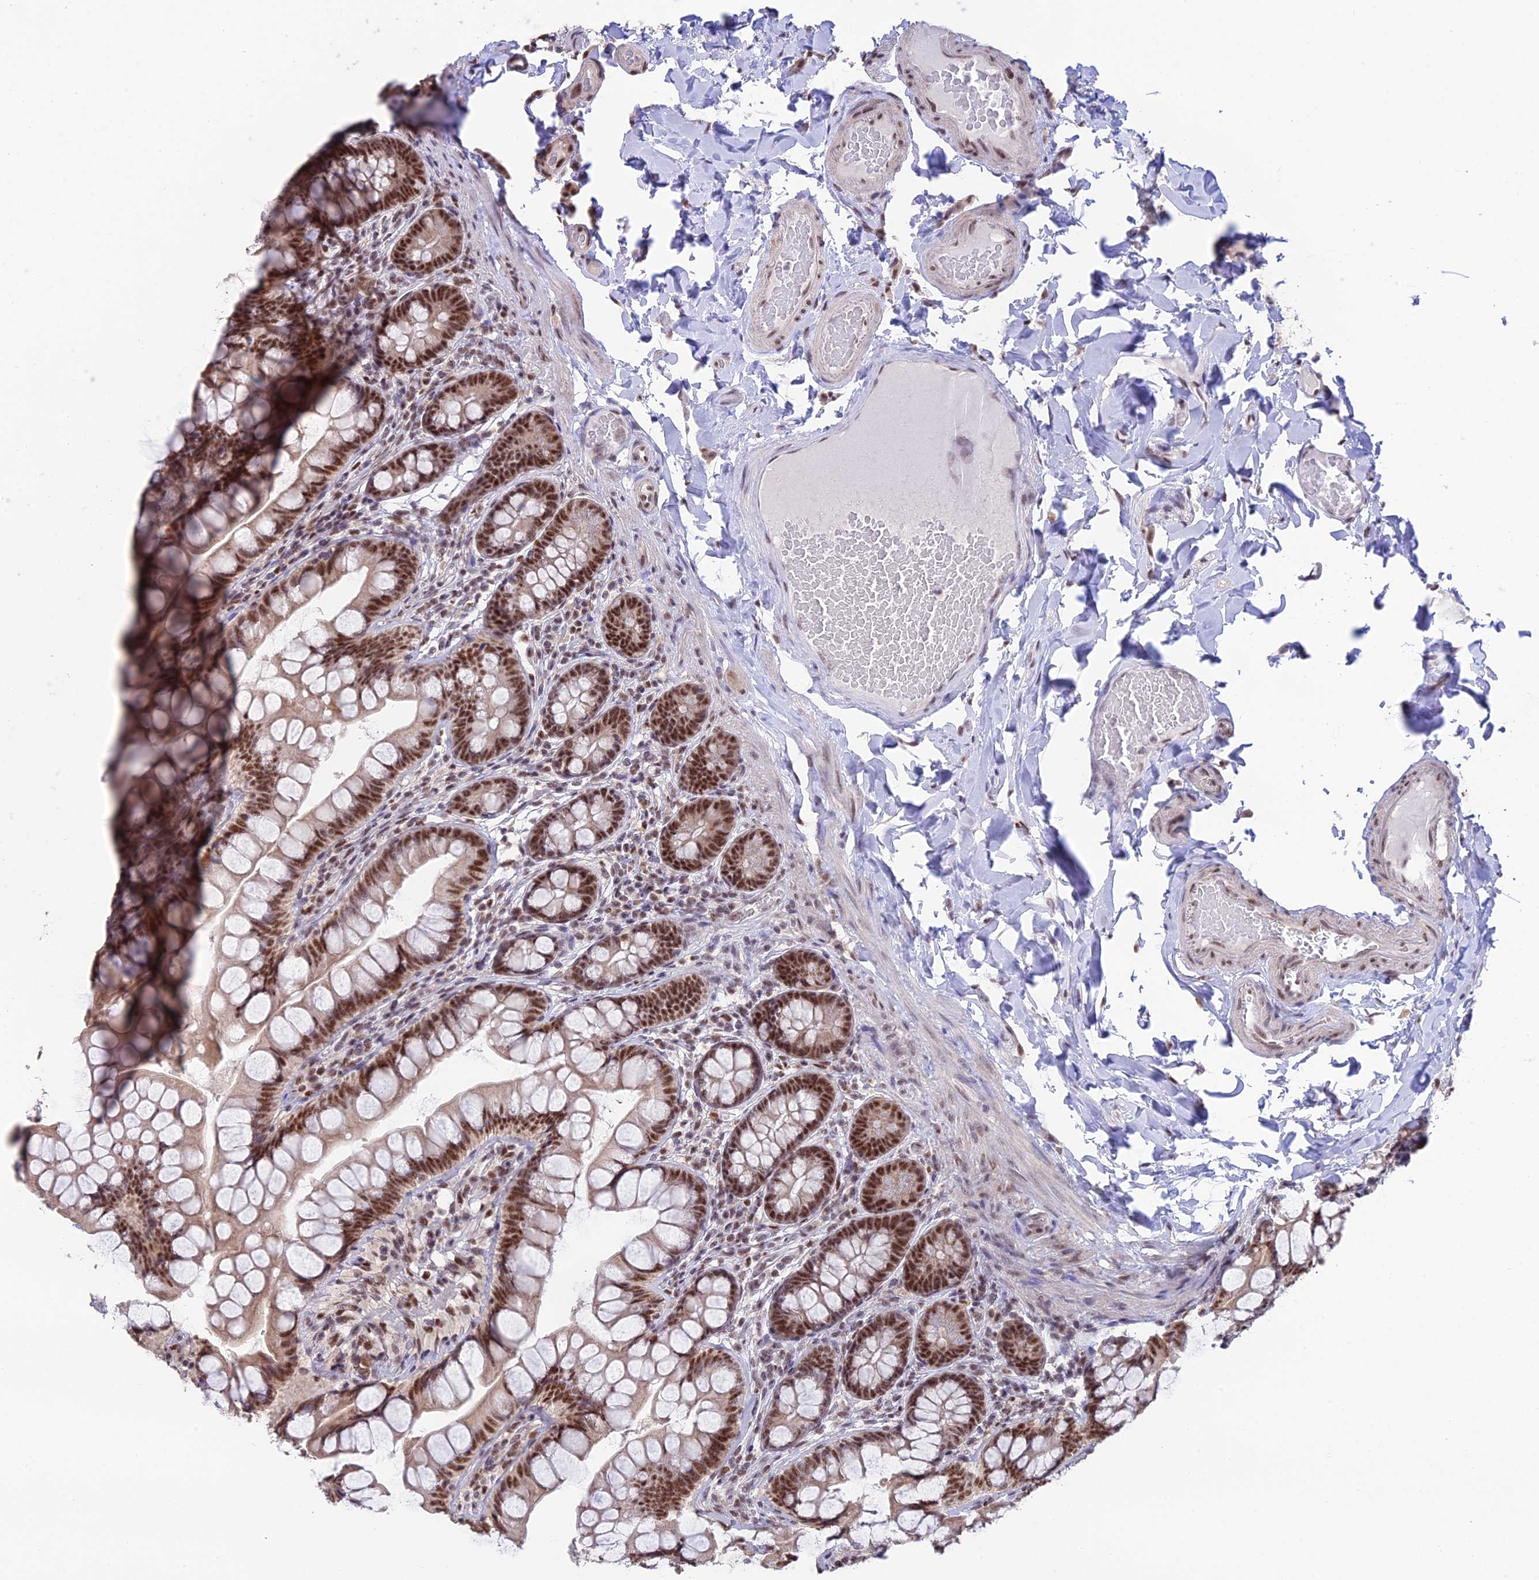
{"staining": {"intensity": "strong", "quantity": ">75%", "location": "nuclear"}, "tissue": "small intestine", "cell_type": "Glandular cells", "image_type": "normal", "snomed": [{"axis": "morphology", "description": "Normal tissue, NOS"}, {"axis": "topography", "description": "Small intestine"}], "caption": "DAB immunohistochemical staining of normal human small intestine demonstrates strong nuclear protein staining in about >75% of glandular cells. The staining was performed using DAB to visualize the protein expression in brown, while the nuclei were stained in blue with hematoxylin (Magnification: 20x).", "gene": "THOC7", "patient": {"sex": "male", "age": 70}}